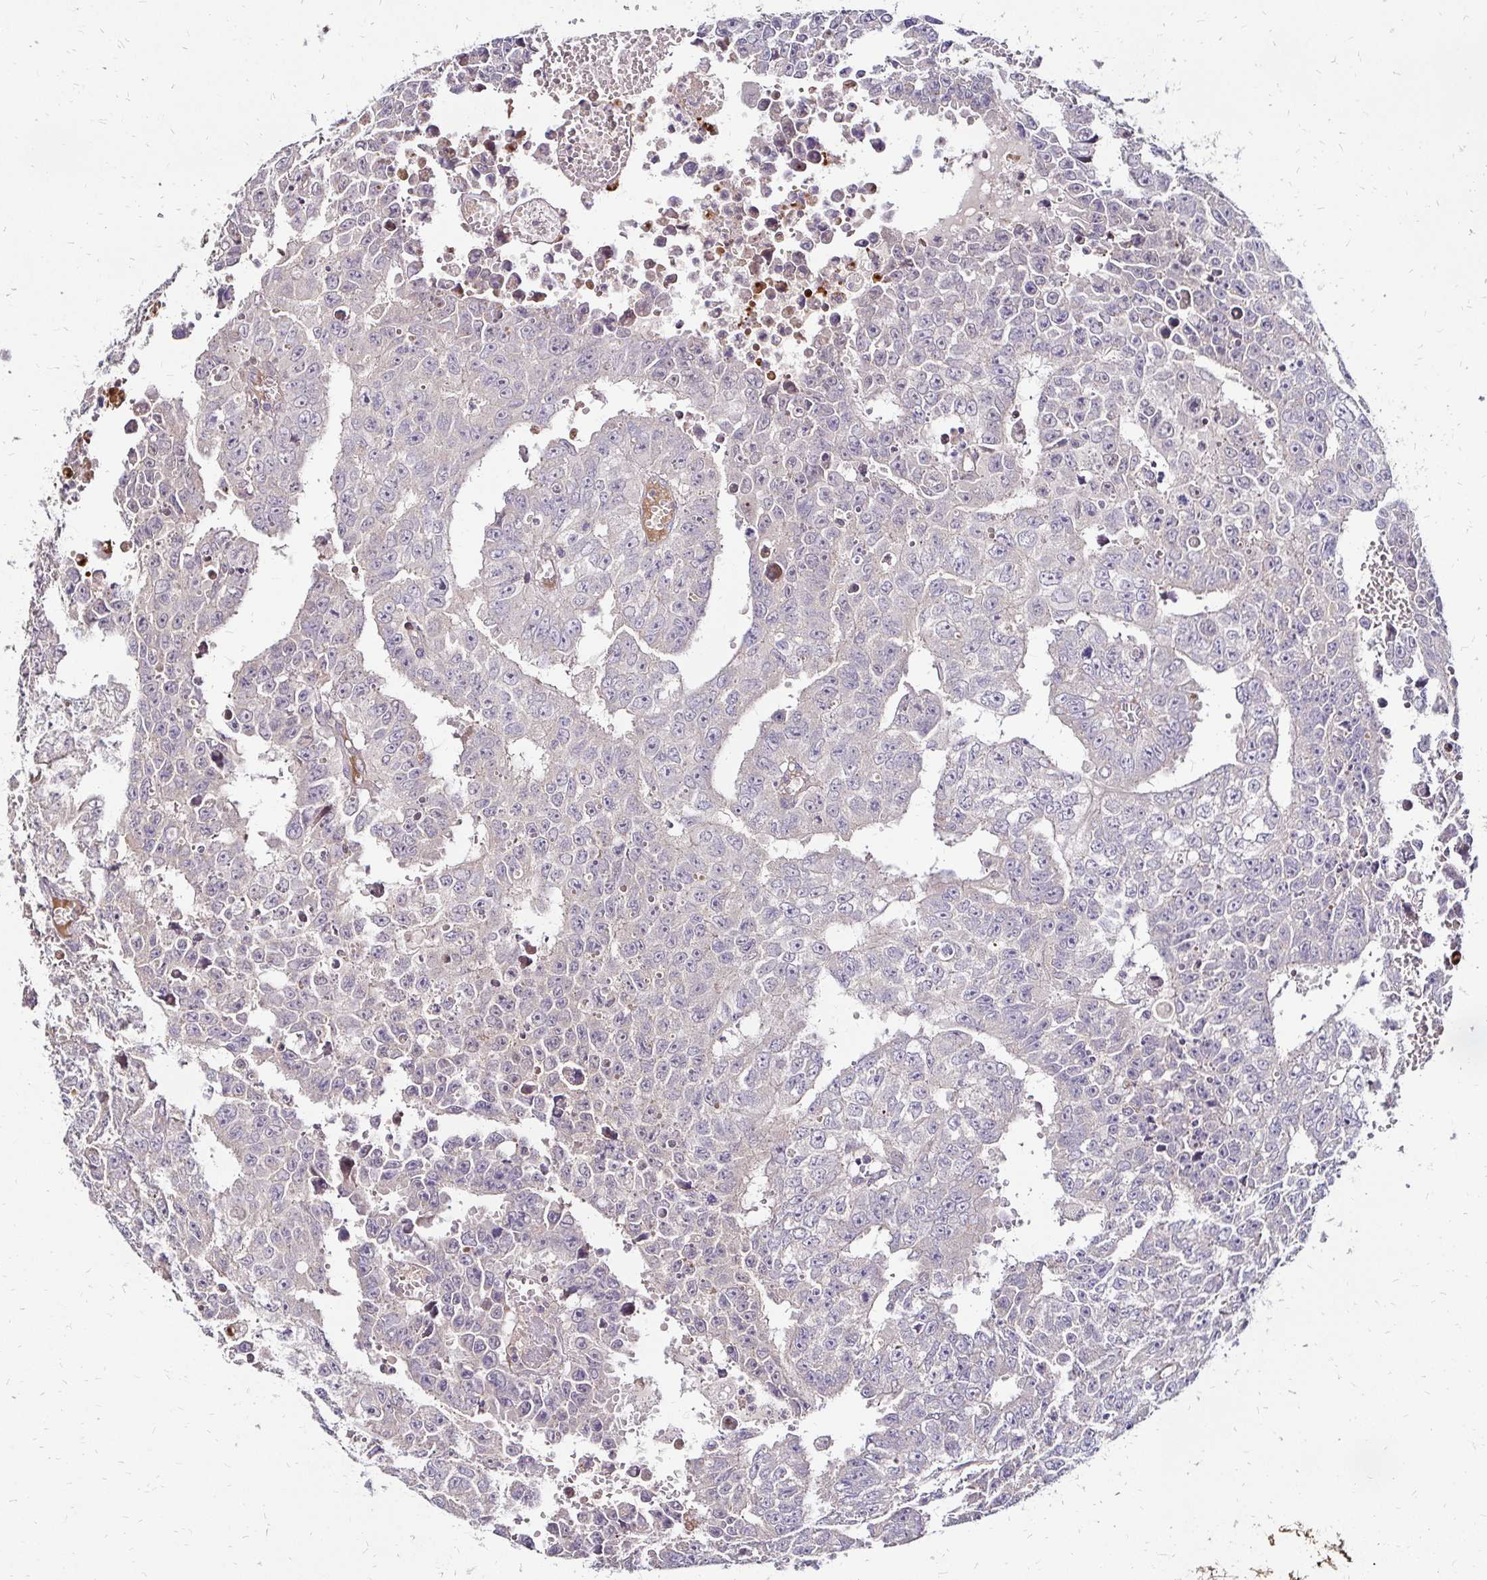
{"staining": {"intensity": "negative", "quantity": "none", "location": "none"}, "tissue": "testis cancer", "cell_type": "Tumor cells", "image_type": "cancer", "snomed": [{"axis": "morphology", "description": "Carcinoma, Embryonal, NOS"}, {"axis": "morphology", "description": "Teratoma, malignant, NOS"}, {"axis": "topography", "description": "Testis"}], "caption": "This histopathology image is of testis cancer stained with IHC to label a protein in brown with the nuclei are counter-stained blue. There is no positivity in tumor cells. Brightfield microscopy of immunohistochemistry stained with DAB (brown) and hematoxylin (blue), captured at high magnification.", "gene": "IDUA", "patient": {"sex": "male", "age": 24}}